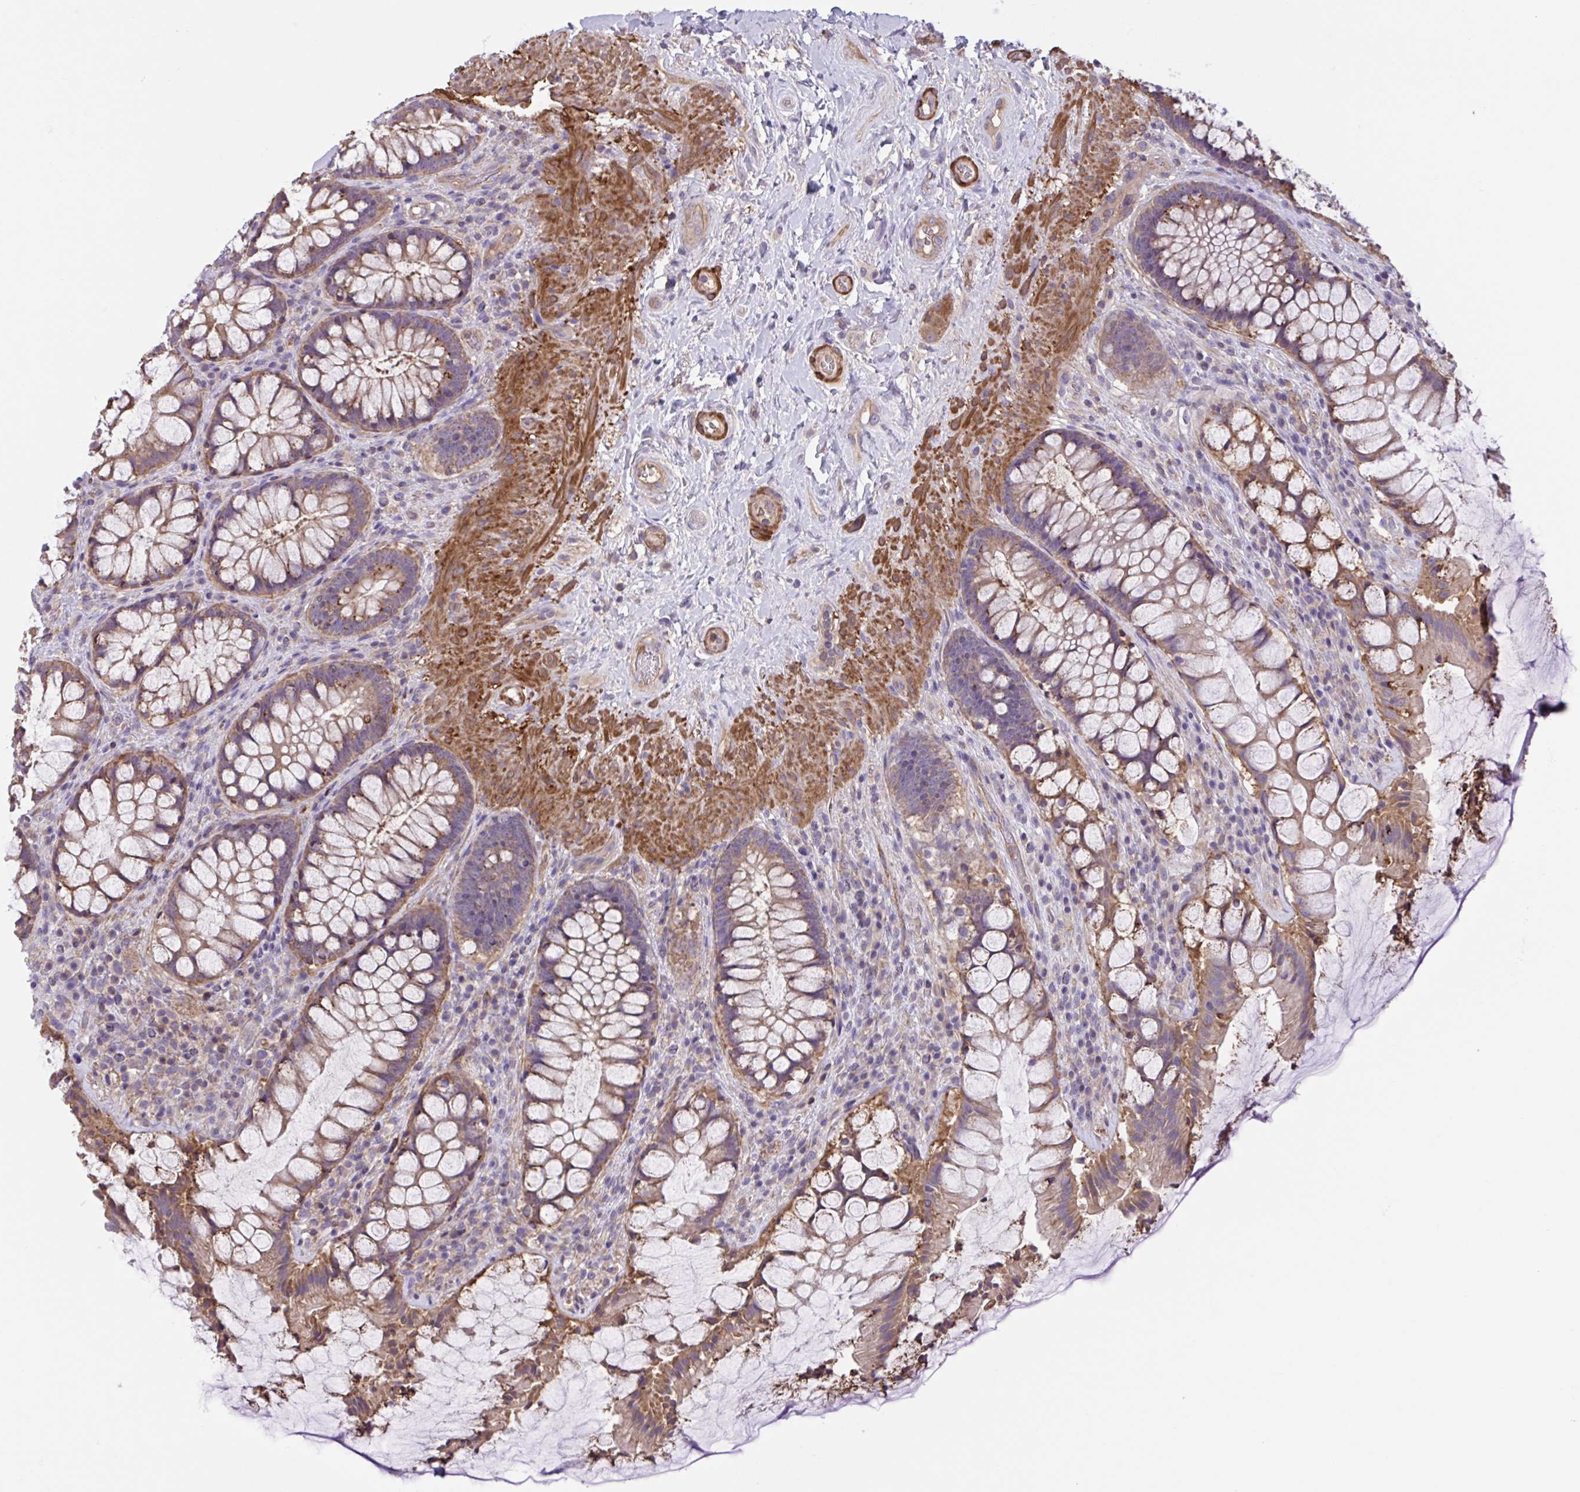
{"staining": {"intensity": "moderate", "quantity": "25%-75%", "location": "cytoplasmic/membranous"}, "tissue": "rectum", "cell_type": "Glandular cells", "image_type": "normal", "snomed": [{"axis": "morphology", "description": "Normal tissue, NOS"}, {"axis": "topography", "description": "Rectum"}], "caption": "Glandular cells exhibit medium levels of moderate cytoplasmic/membranous staining in approximately 25%-75% of cells in normal human rectum.", "gene": "WNT9B", "patient": {"sex": "female", "age": 58}}